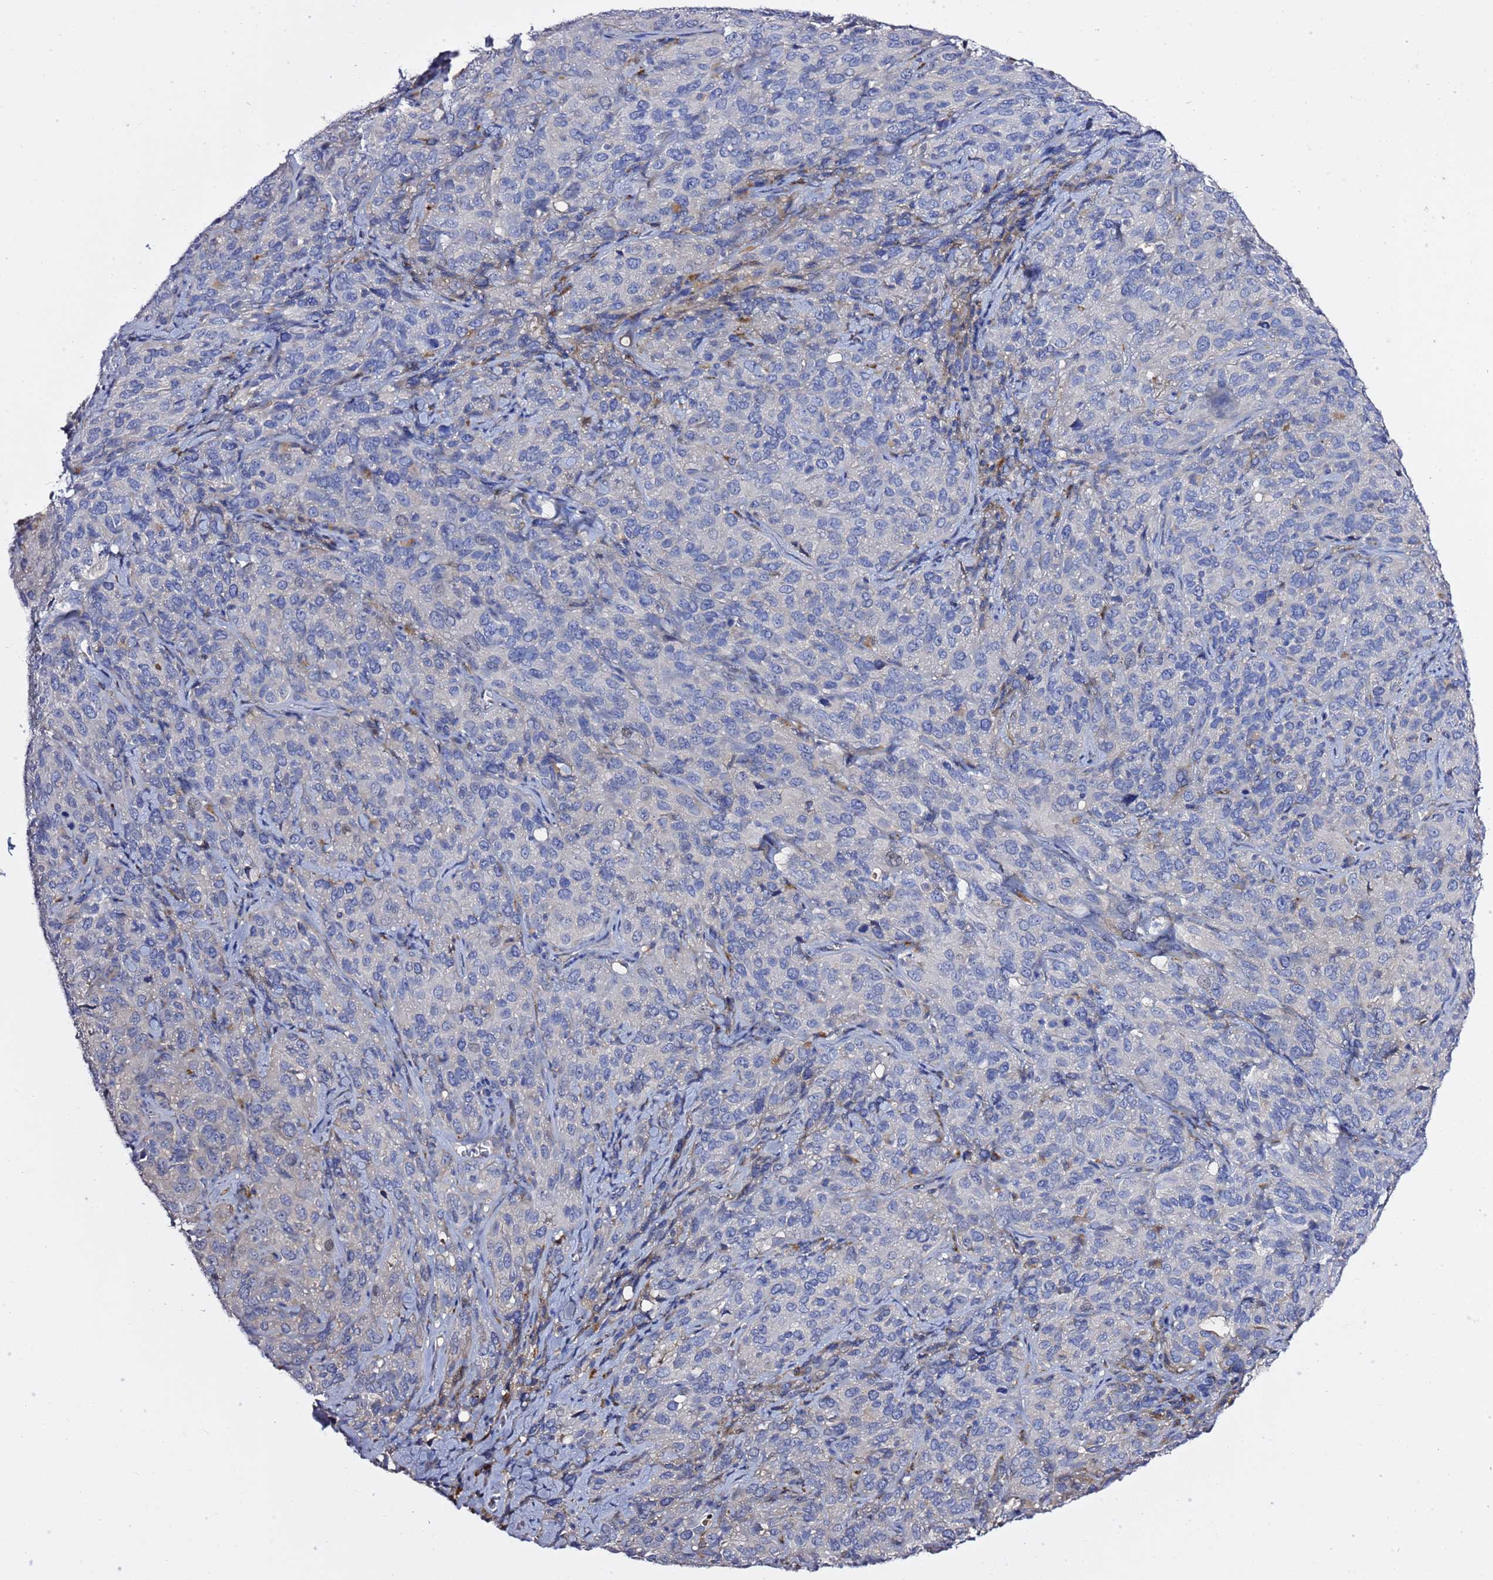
{"staining": {"intensity": "negative", "quantity": "none", "location": "none"}, "tissue": "cervical cancer", "cell_type": "Tumor cells", "image_type": "cancer", "snomed": [{"axis": "morphology", "description": "Squamous cell carcinoma, NOS"}, {"axis": "topography", "description": "Cervix"}], "caption": "Immunohistochemical staining of human cervical squamous cell carcinoma demonstrates no significant expression in tumor cells.", "gene": "NAT2", "patient": {"sex": "female", "age": 51}}